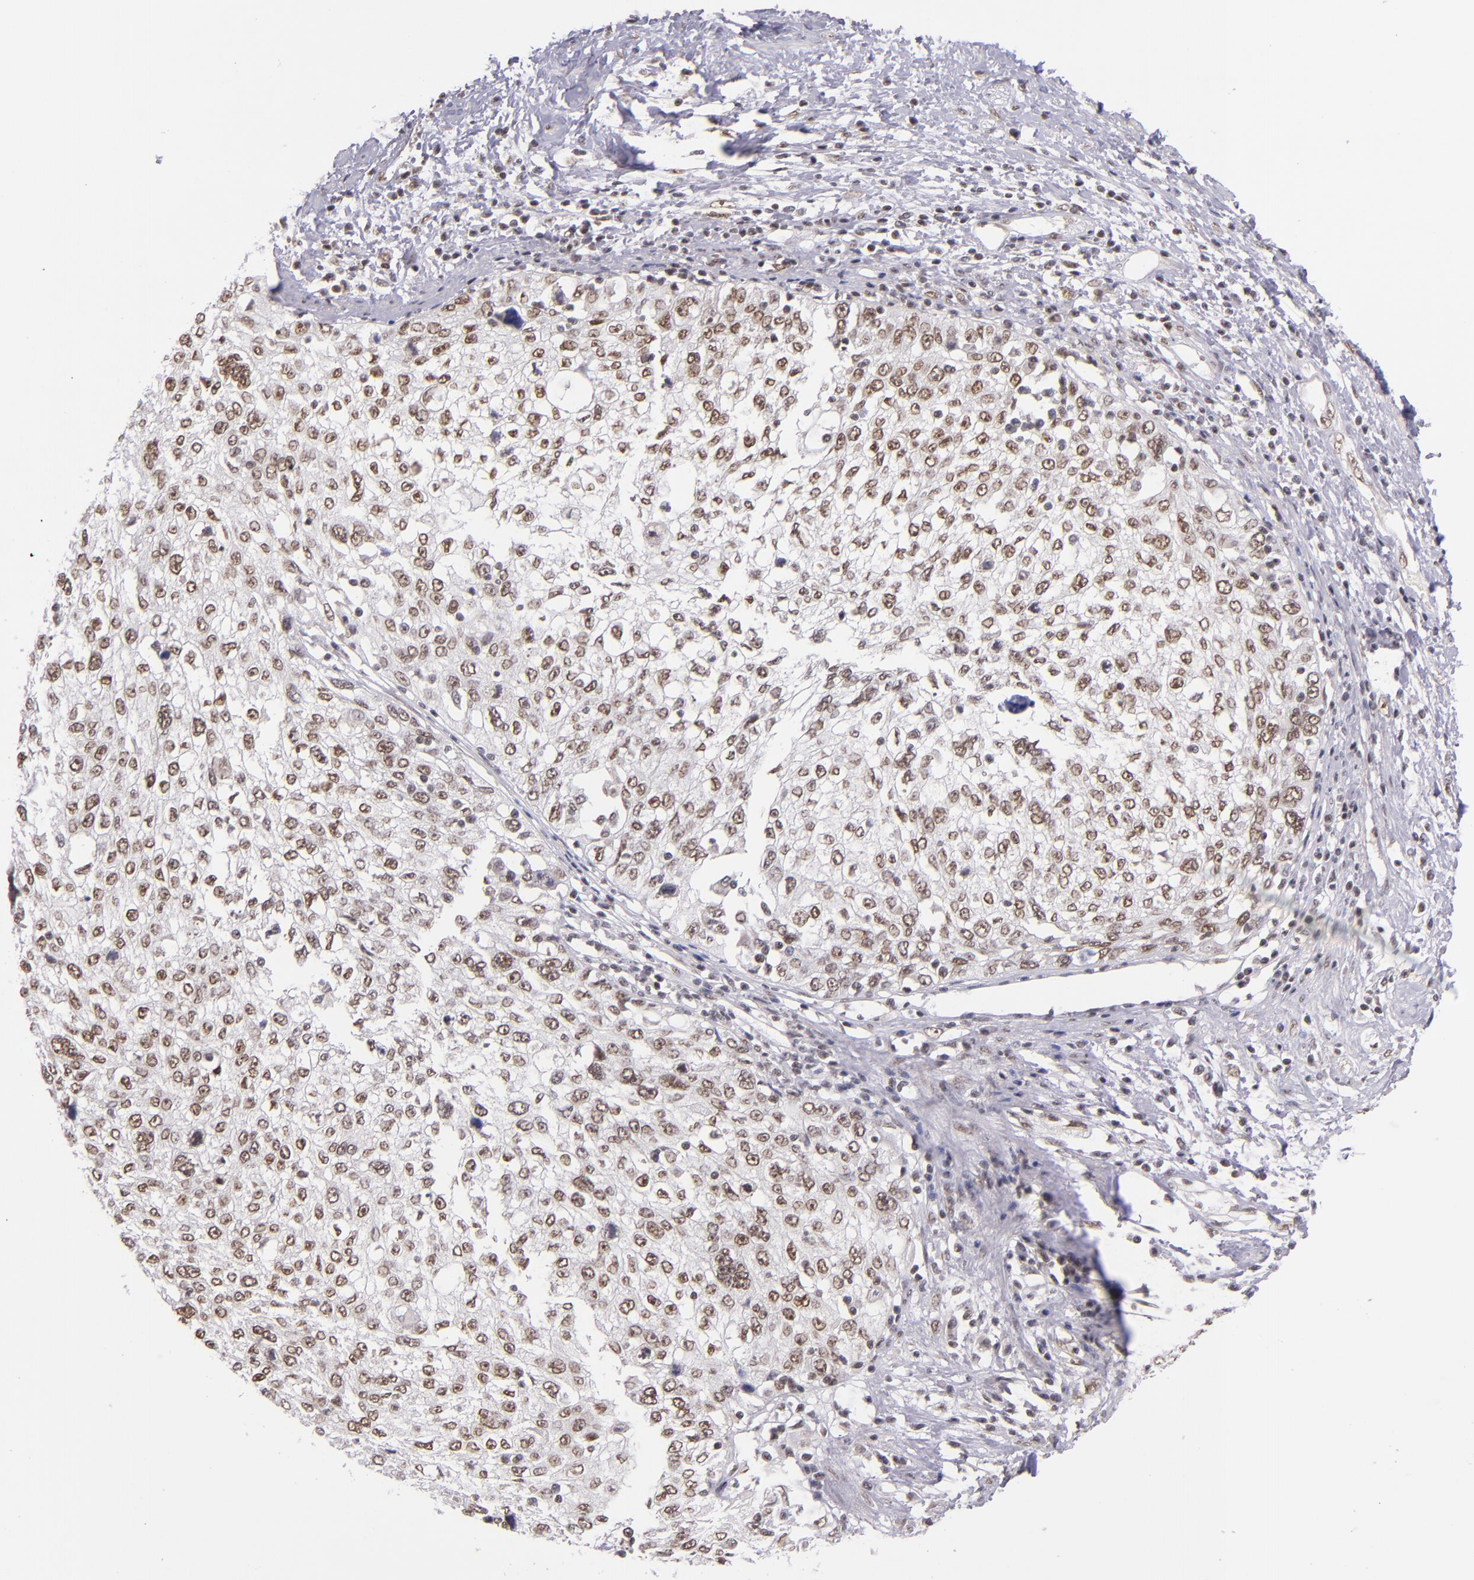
{"staining": {"intensity": "moderate", "quantity": ">75%", "location": "nuclear"}, "tissue": "cervical cancer", "cell_type": "Tumor cells", "image_type": "cancer", "snomed": [{"axis": "morphology", "description": "Squamous cell carcinoma, NOS"}, {"axis": "topography", "description": "Cervix"}], "caption": "DAB (3,3'-diaminobenzidine) immunohistochemical staining of human cervical squamous cell carcinoma exhibits moderate nuclear protein positivity in approximately >75% of tumor cells. (DAB (3,3'-diaminobenzidine) = brown stain, brightfield microscopy at high magnification).", "gene": "ZNF148", "patient": {"sex": "female", "age": 57}}